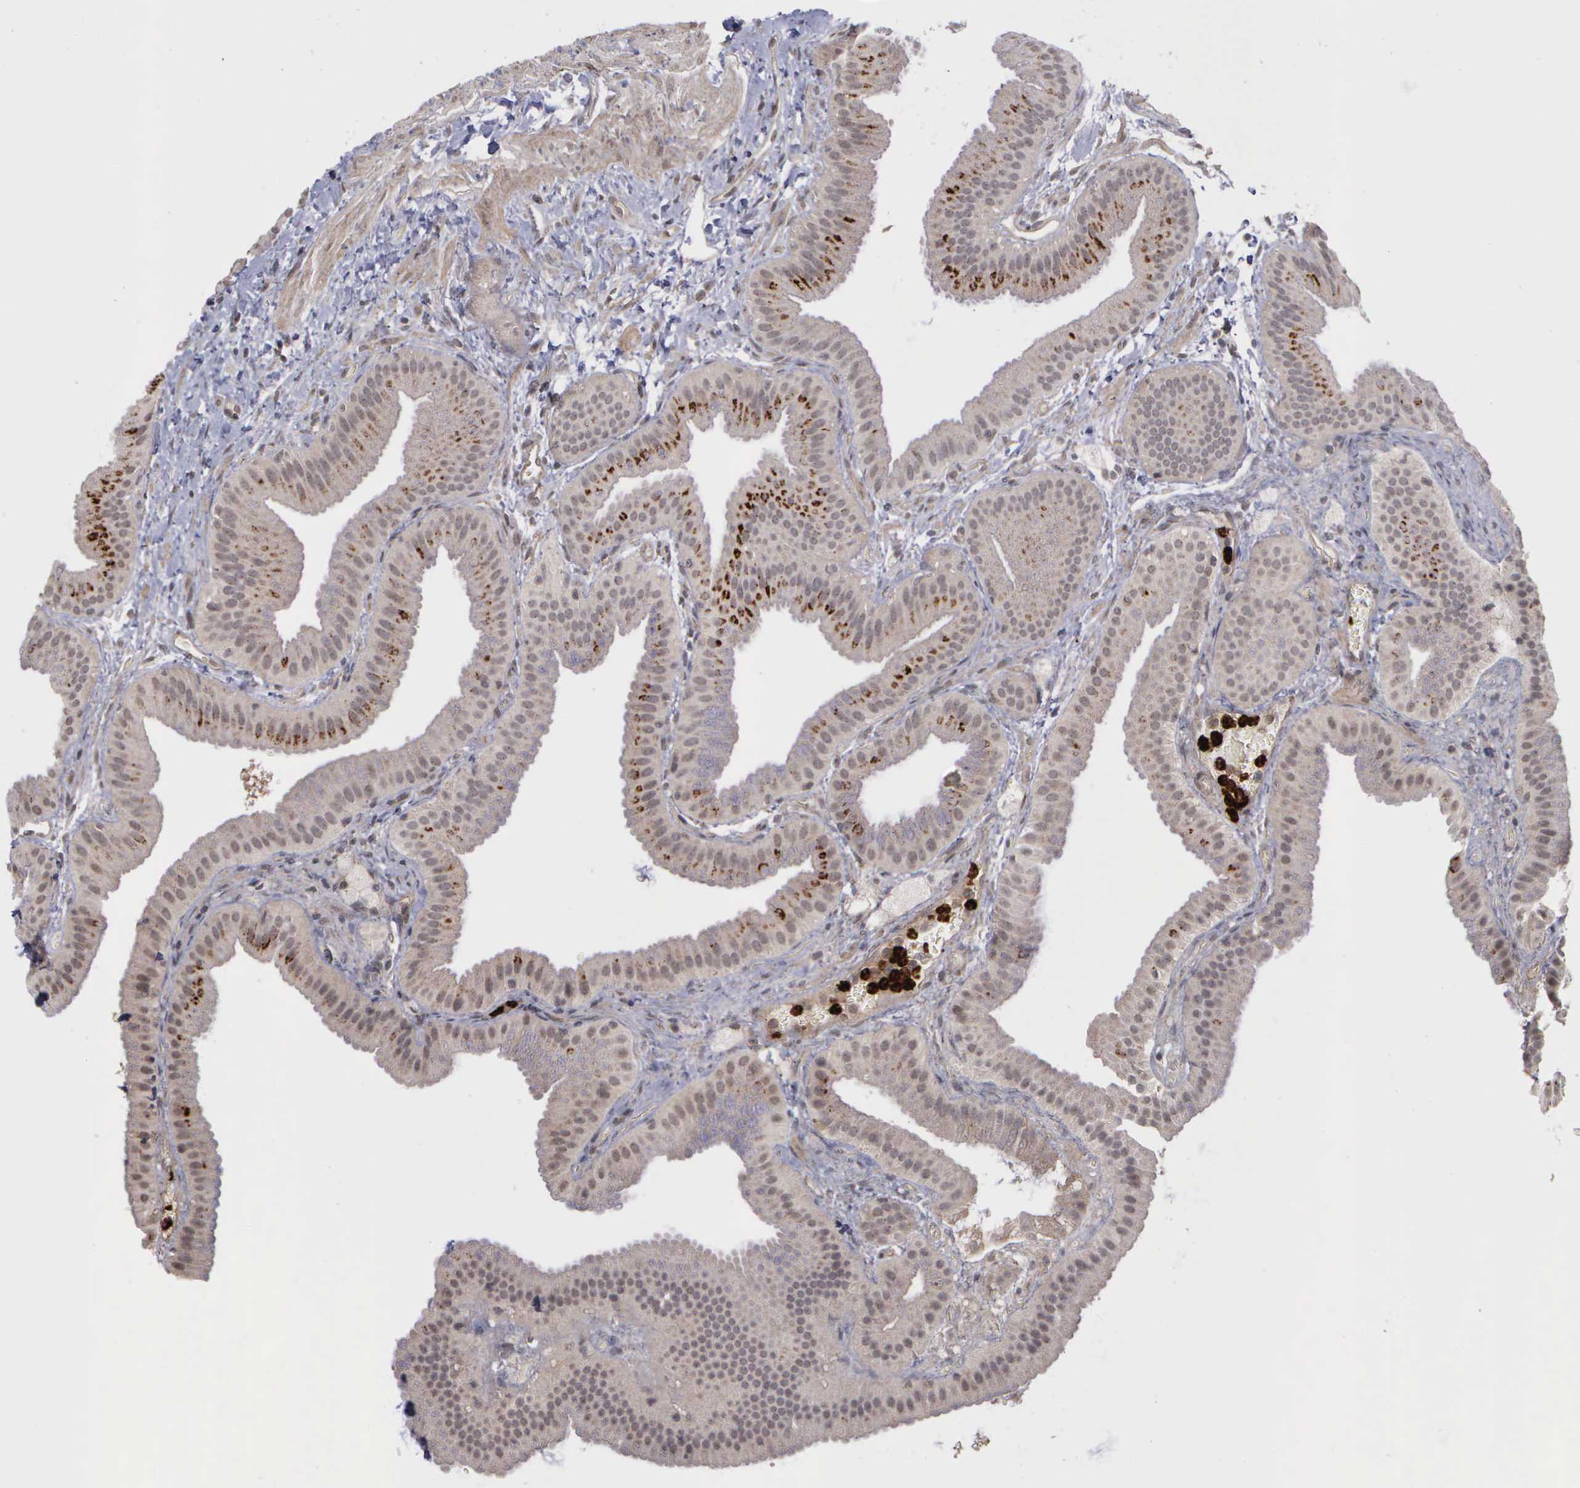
{"staining": {"intensity": "moderate", "quantity": "<25%", "location": "cytoplasmic/membranous"}, "tissue": "gallbladder", "cell_type": "Glandular cells", "image_type": "normal", "snomed": [{"axis": "morphology", "description": "Normal tissue, NOS"}, {"axis": "topography", "description": "Gallbladder"}], "caption": "Glandular cells demonstrate low levels of moderate cytoplasmic/membranous expression in about <25% of cells in normal gallbladder.", "gene": "MMP9", "patient": {"sex": "female", "age": 63}}